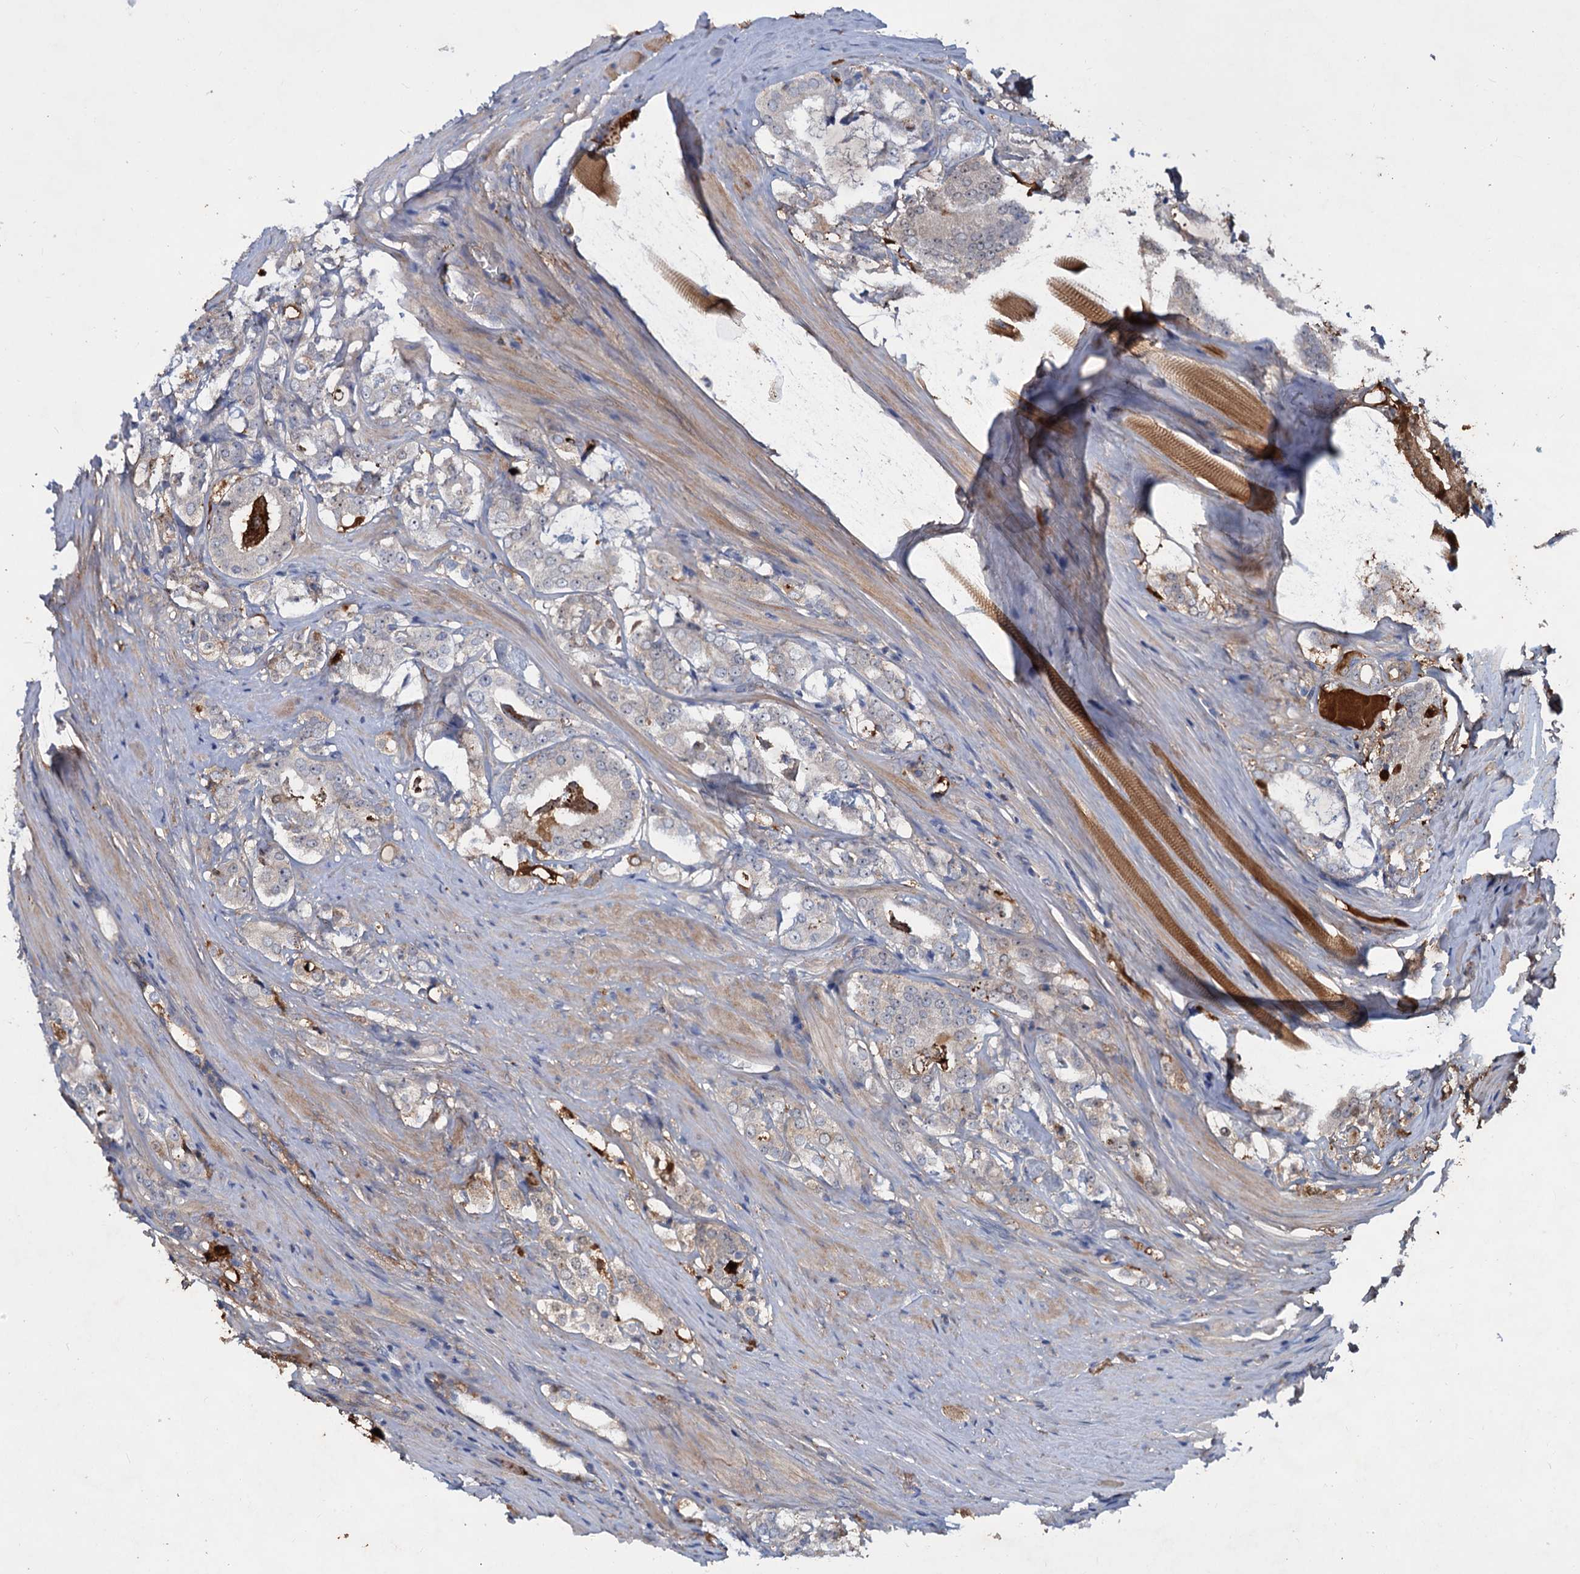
{"staining": {"intensity": "negative", "quantity": "none", "location": "none"}, "tissue": "prostate cancer", "cell_type": "Tumor cells", "image_type": "cancer", "snomed": [{"axis": "morphology", "description": "Adenocarcinoma, High grade"}, {"axis": "topography", "description": "Prostate"}], "caption": "A histopathology image of prostate cancer stained for a protein reveals no brown staining in tumor cells.", "gene": "CHRD", "patient": {"sex": "male", "age": 63}}